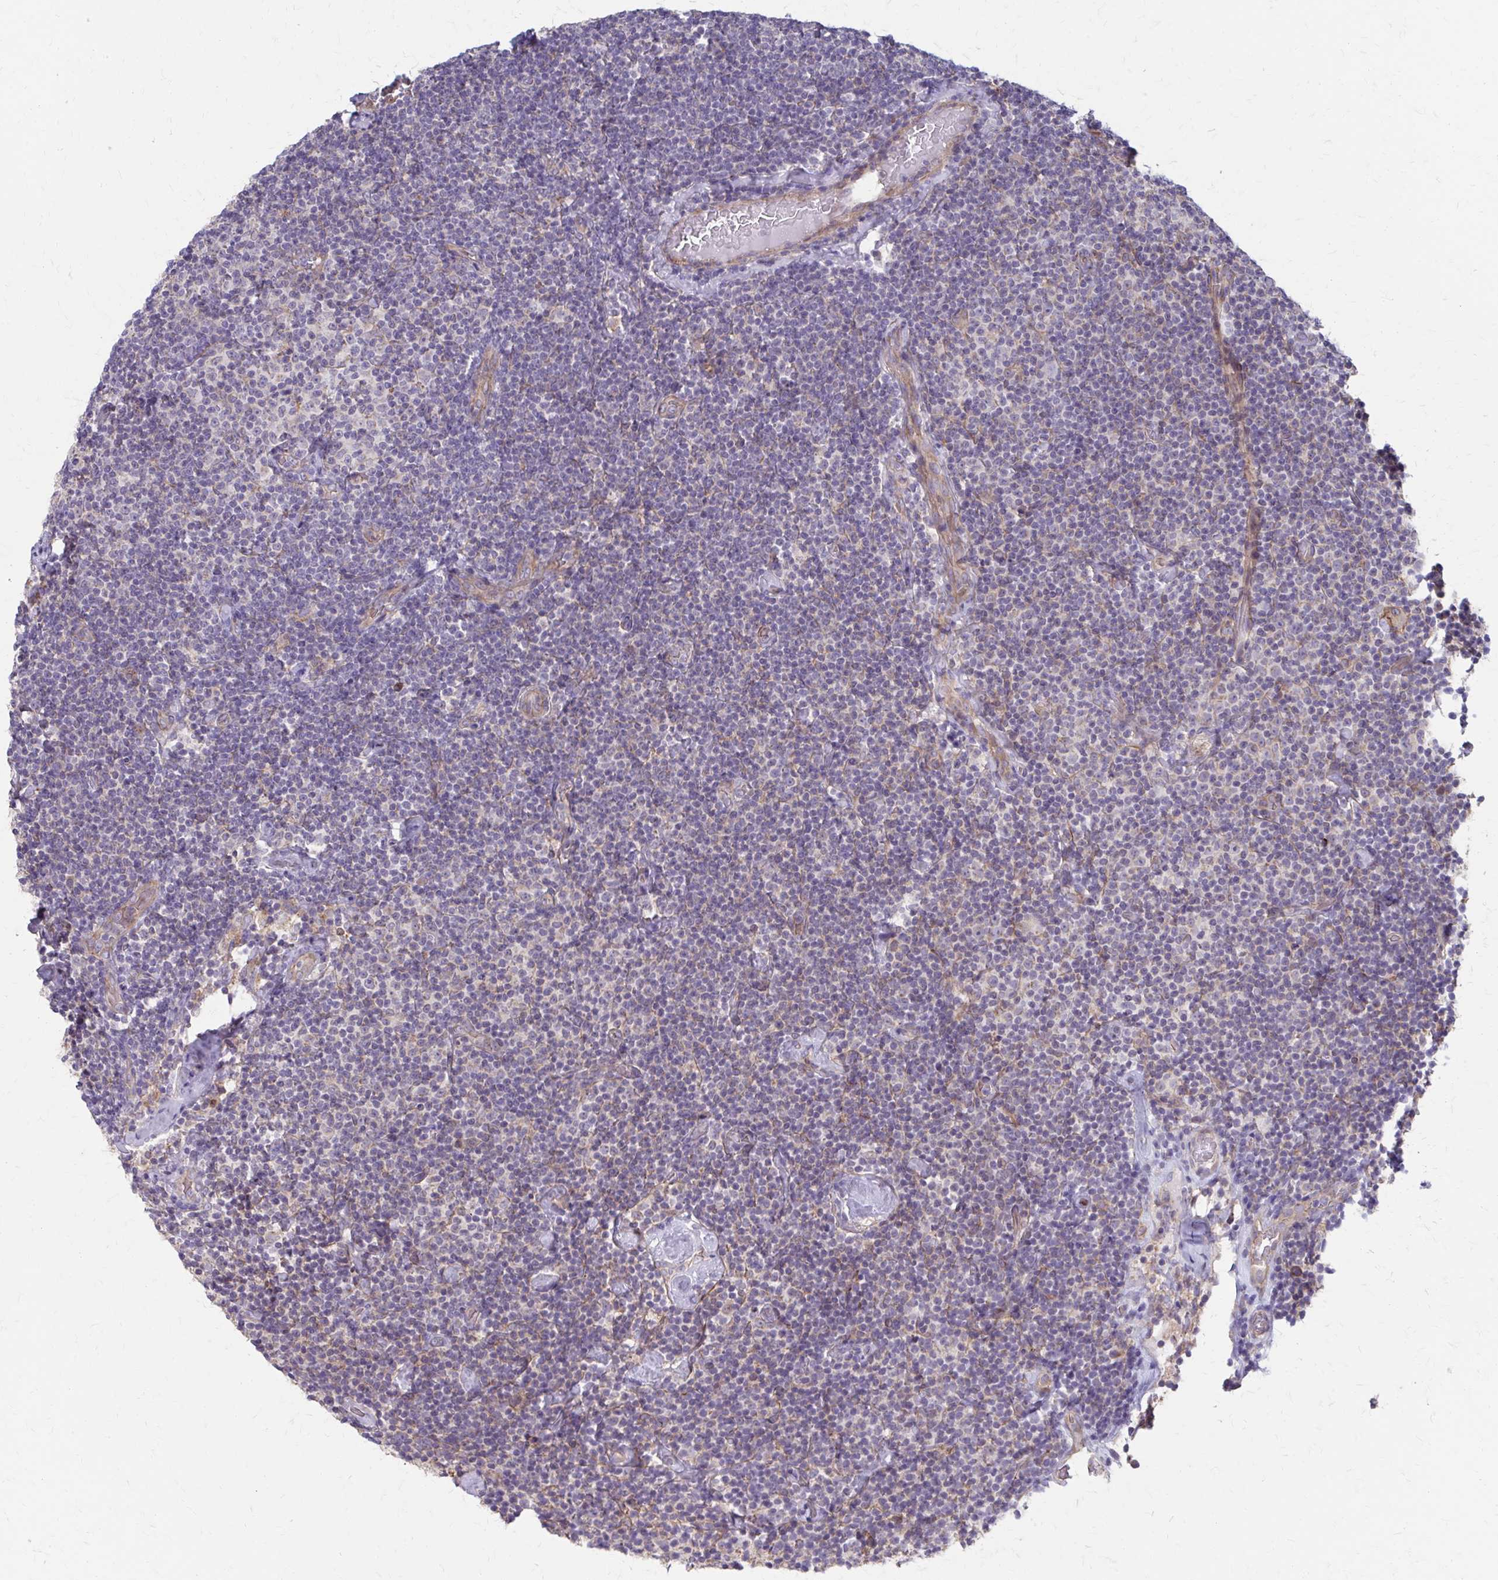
{"staining": {"intensity": "negative", "quantity": "none", "location": "none"}, "tissue": "lymphoma", "cell_type": "Tumor cells", "image_type": "cancer", "snomed": [{"axis": "morphology", "description": "Malignant lymphoma, non-Hodgkin's type, Low grade"}, {"axis": "topography", "description": "Lymph node"}], "caption": "An image of human lymphoma is negative for staining in tumor cells. The staining was performed using DAB to visualize the protein expression in brown, while the nuclei were stained in blue with hematoxylin (Magnification: 20x).", "gene": "MMP14", "patient": {"sex": "male", "age": 81}}